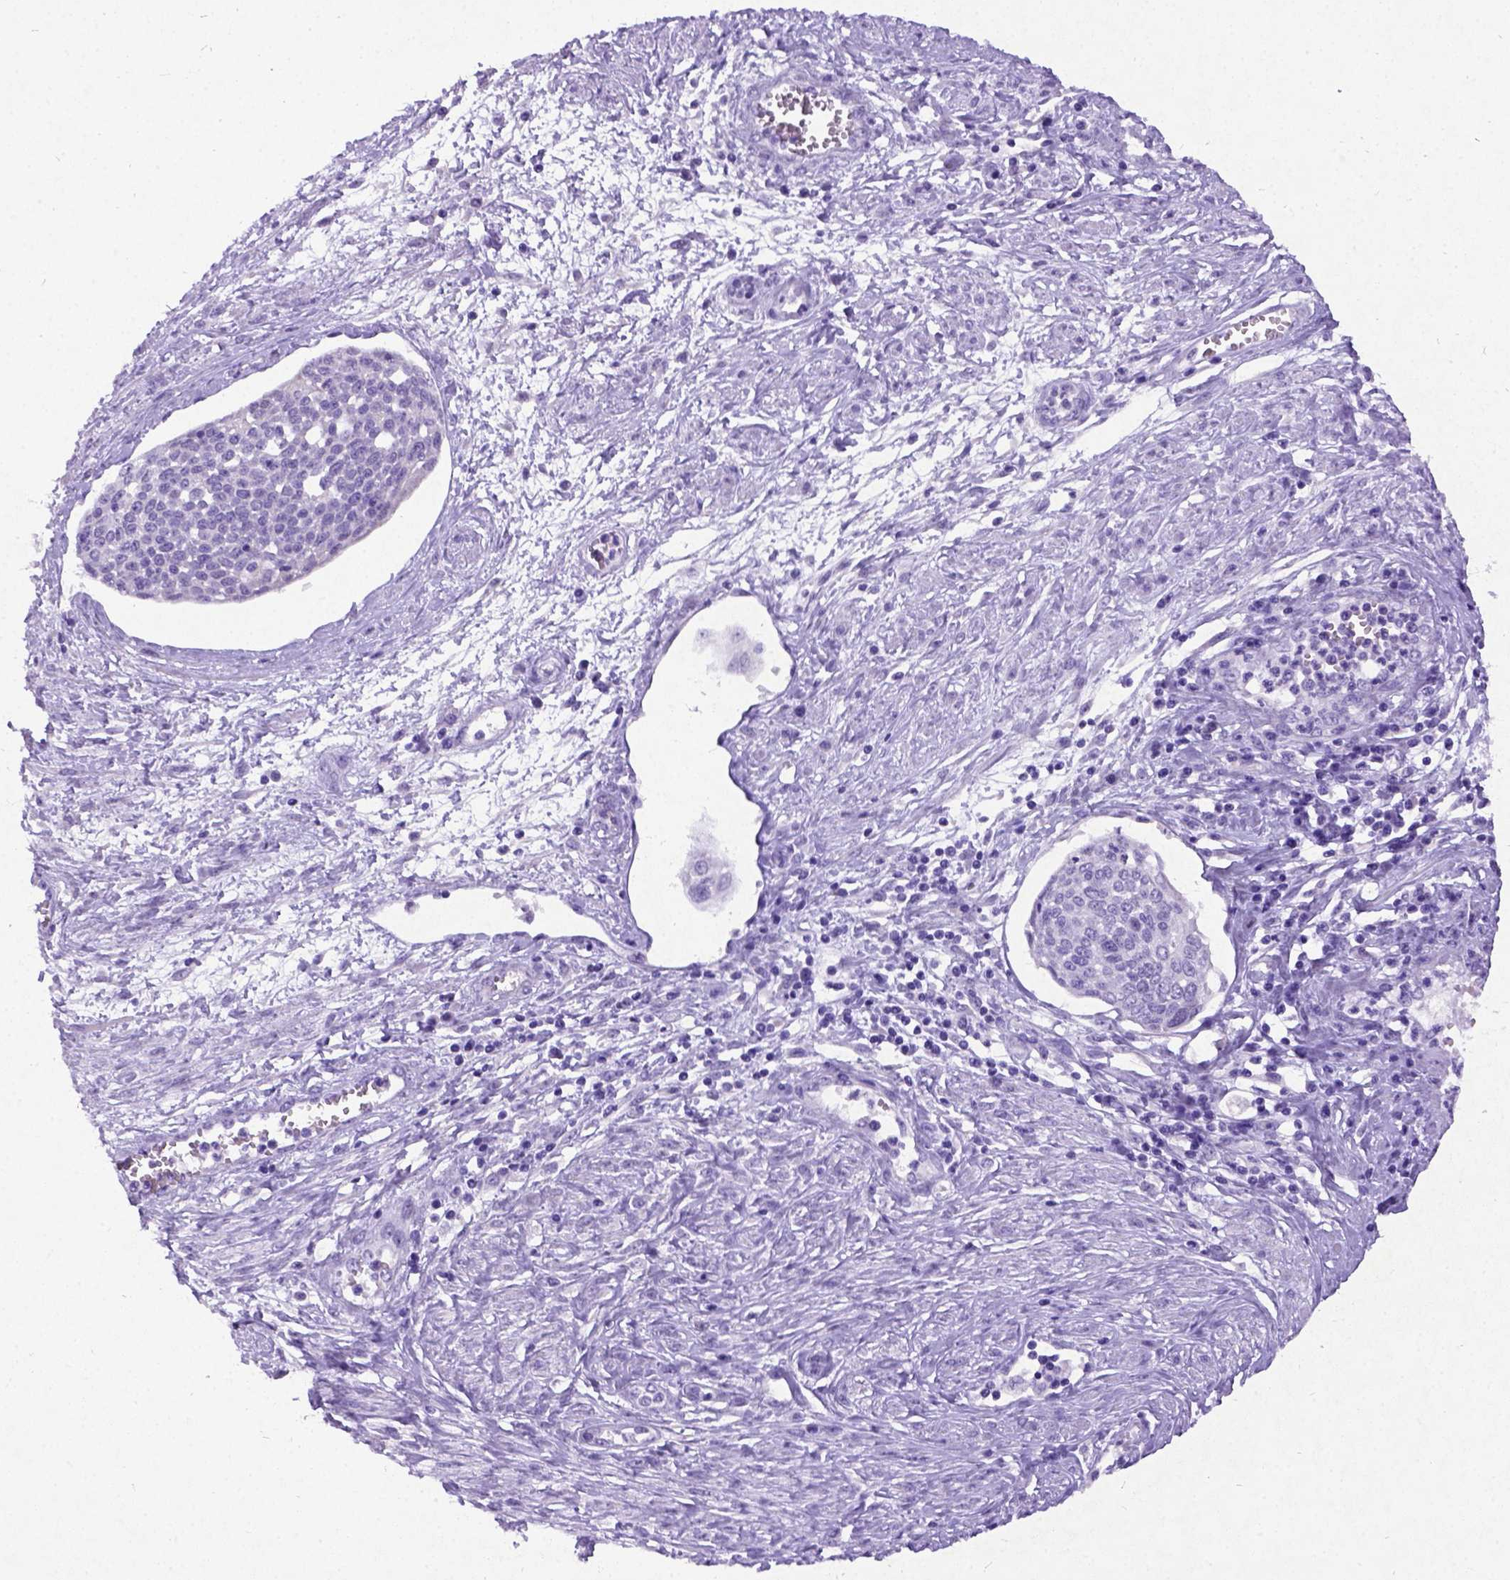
{"staining": {"intensity": "negative", "quantity": "none", "location": "none"}, "tissue": "cervical cancer", "cell_type": "Tumor cells", "image_type": "cancer", "snomed": [{"axis": "morphology", "description": "Squamous cell carcinoma, NOS"}, {"axis": "topography", "description": "Cervix"}], "caption": "DAB immunohistochemical staining of squamous cell carcinoma (cervical) shows no significant positivity in tumor cells.", "gene": "NEUROD4", "patient": {"sex": "female", "age": 34}}